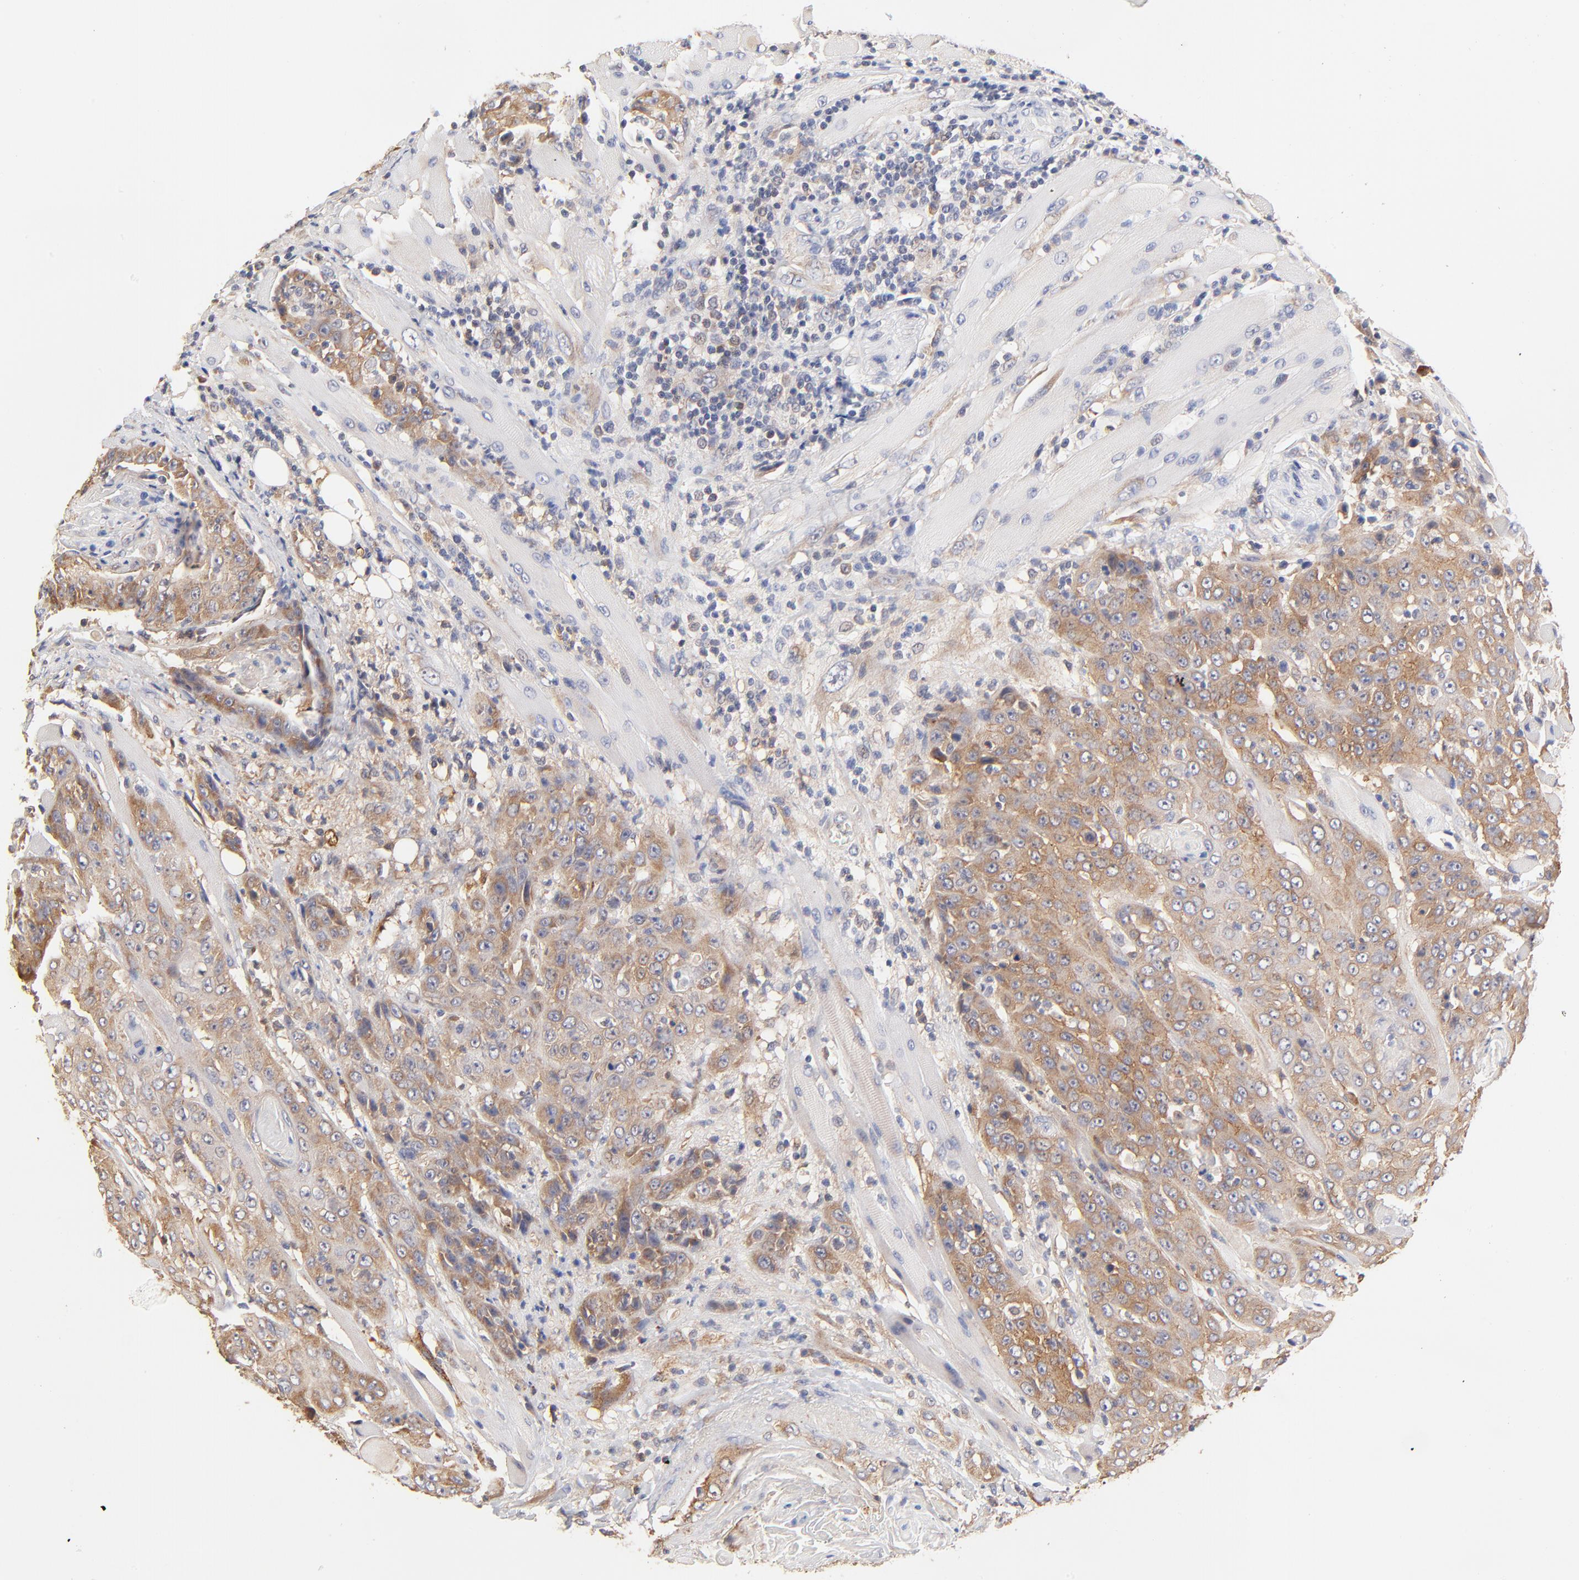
{"staining": {"intensity": "moderate", "quantity": ">75%", "location": "cytoplasmic/membranous"}, "tissue": "head and neck cancer", "cell_type": "Tumor cells", "image_type": "cancer", "snomed": [{"axis": "morphology", "description": "Squamous cell carcinoma, NOS"}, {"axis": "topography", "description": "Head-Neck"}], "caption": "Protein staining of head and neck cancer (squamous cell carcinoma) tissue reveals moderate cytoplasmic/membranous expression in about >75% of tumor cells. The protein is shown in brown color, while the nuclei are stained blue.", "gene": "PTK7", "patient": {"sex": "female", "age": 84}}